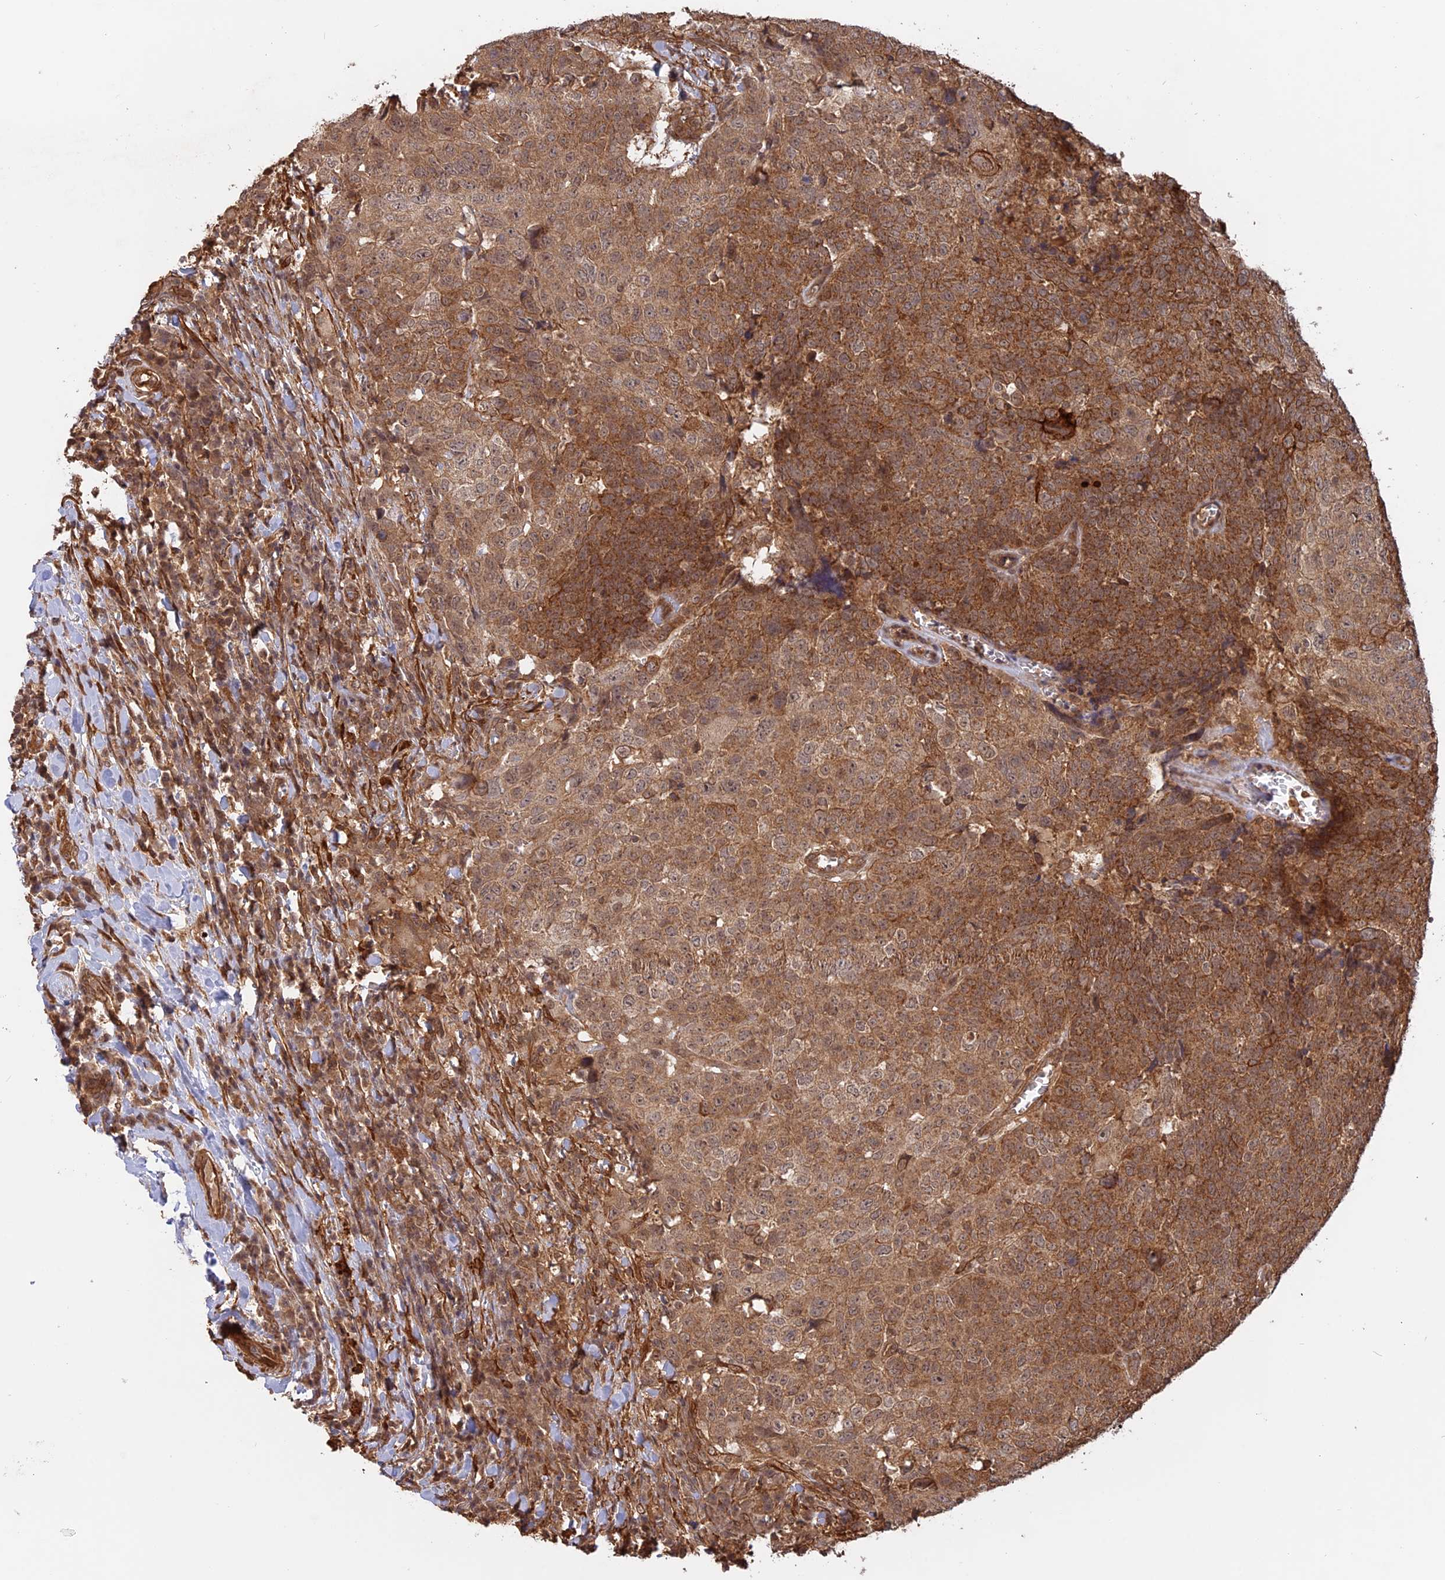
{"staining": {"intensity": "moderate", "quantity": ">75%", "location": "cytoplasmic/membranous"}, "tissue": "head and neck cancer", "cell_type": "Tumor cells", "image_type": "cancer", "snomed": [{"axis": "morphology", "description": "Squamous cell carcinoma, NOS"}, {"axis": "topography", "description": "Head-Neck"}], "caption": "Human head and neck cancer stained with a protein marker displays moderate staining in tumor cells.", "gene": "CCDC174", "patient": {"sex": "male", "age": 66}}